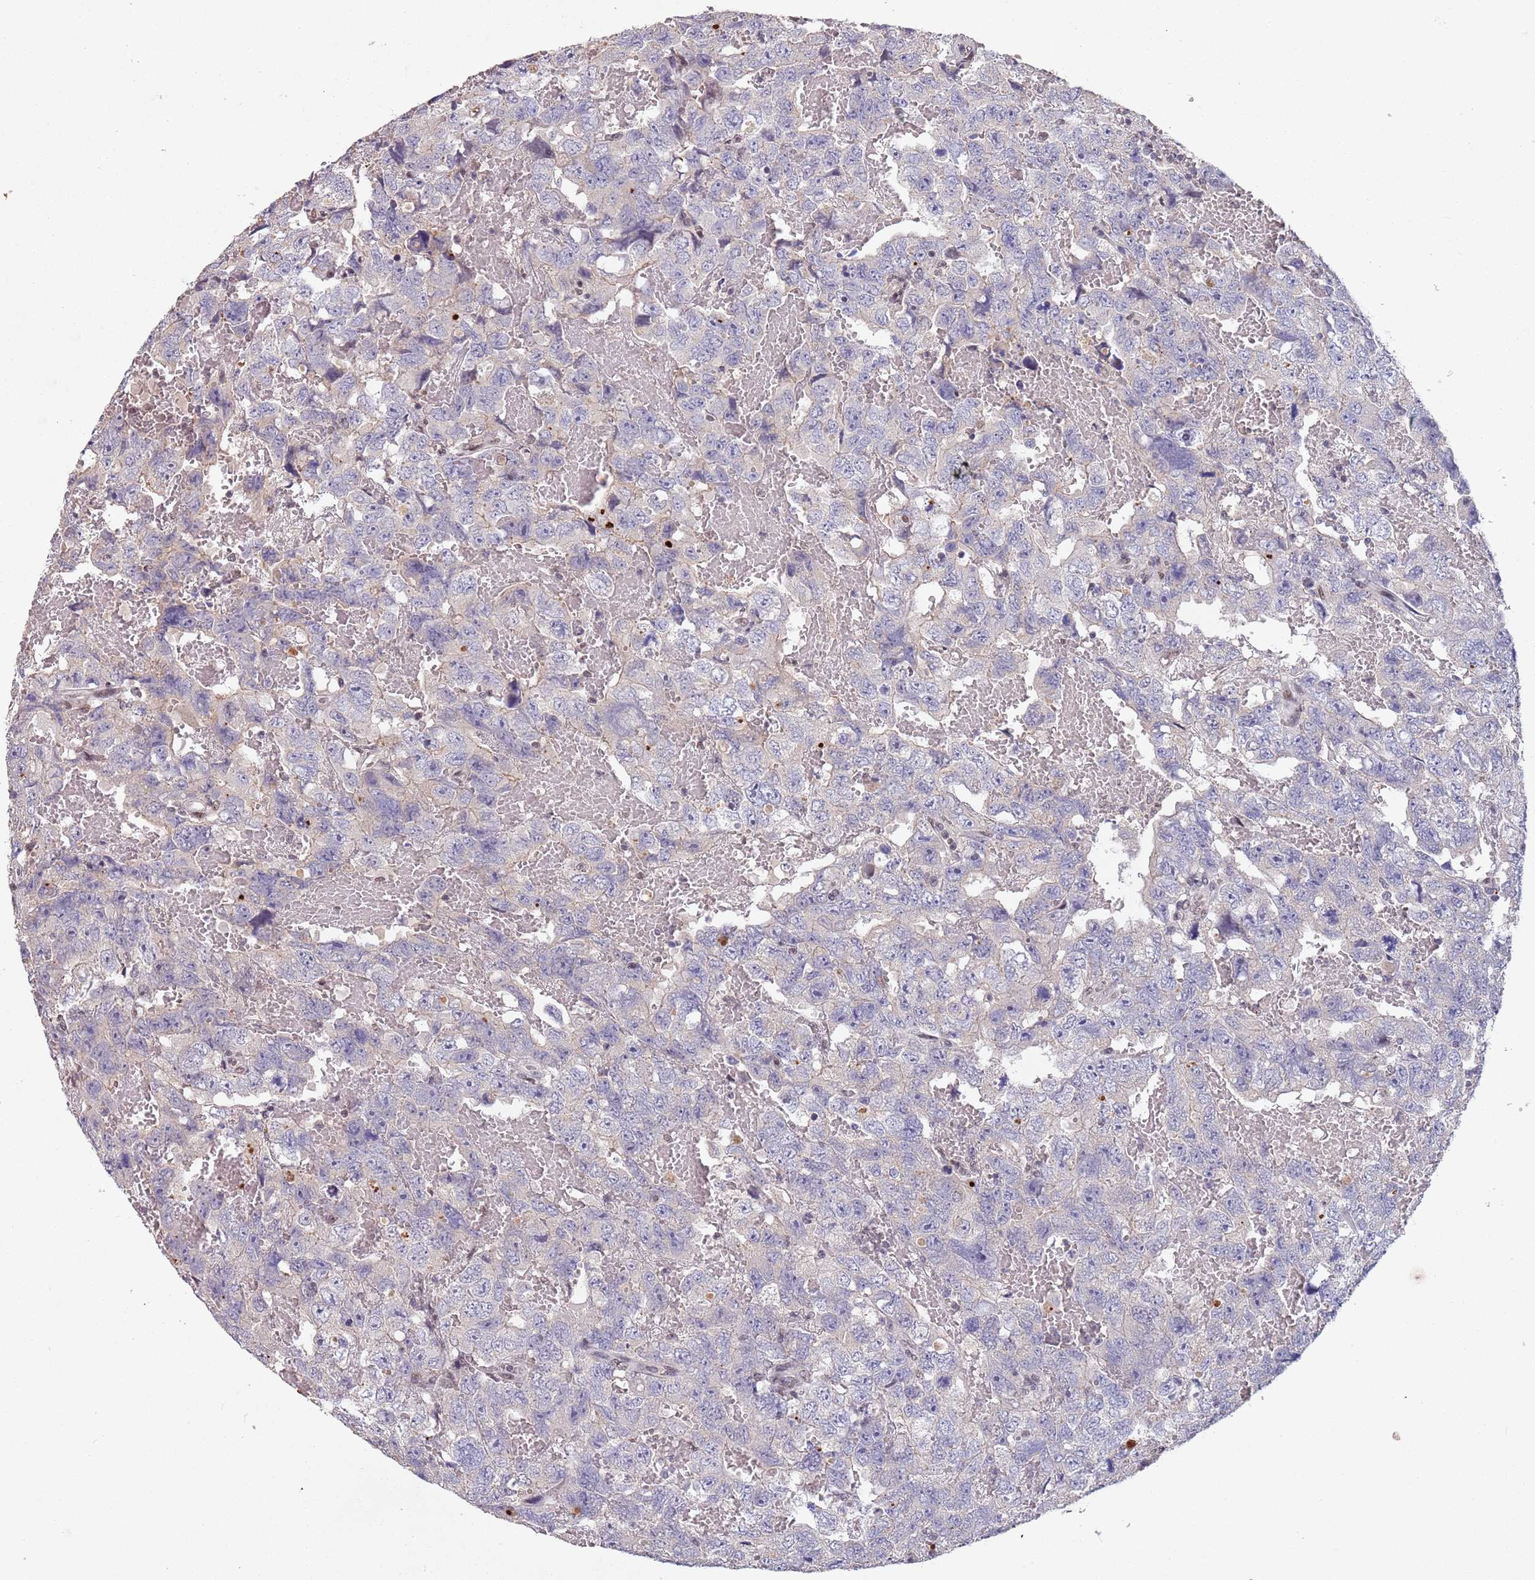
{"staining": {"intensity": "negative", "quantity": "none", "location": "none"}, "tissue": "testis cancer", "cell_type": "Tumor cells", "image_type": "cancer", "snomed": [{"axis": "morphology", "description": "Carcinoma, Embryonal, NOS"}, {"axis": "topography", "description": "Testis"}], "caption": "Embryonal carcinoma (testis) was stained to show a protein in brown. There is no significant positivity in tumor cells.", "gene": "CIZ1", "patient": {"sex": "male", "age": 45}}